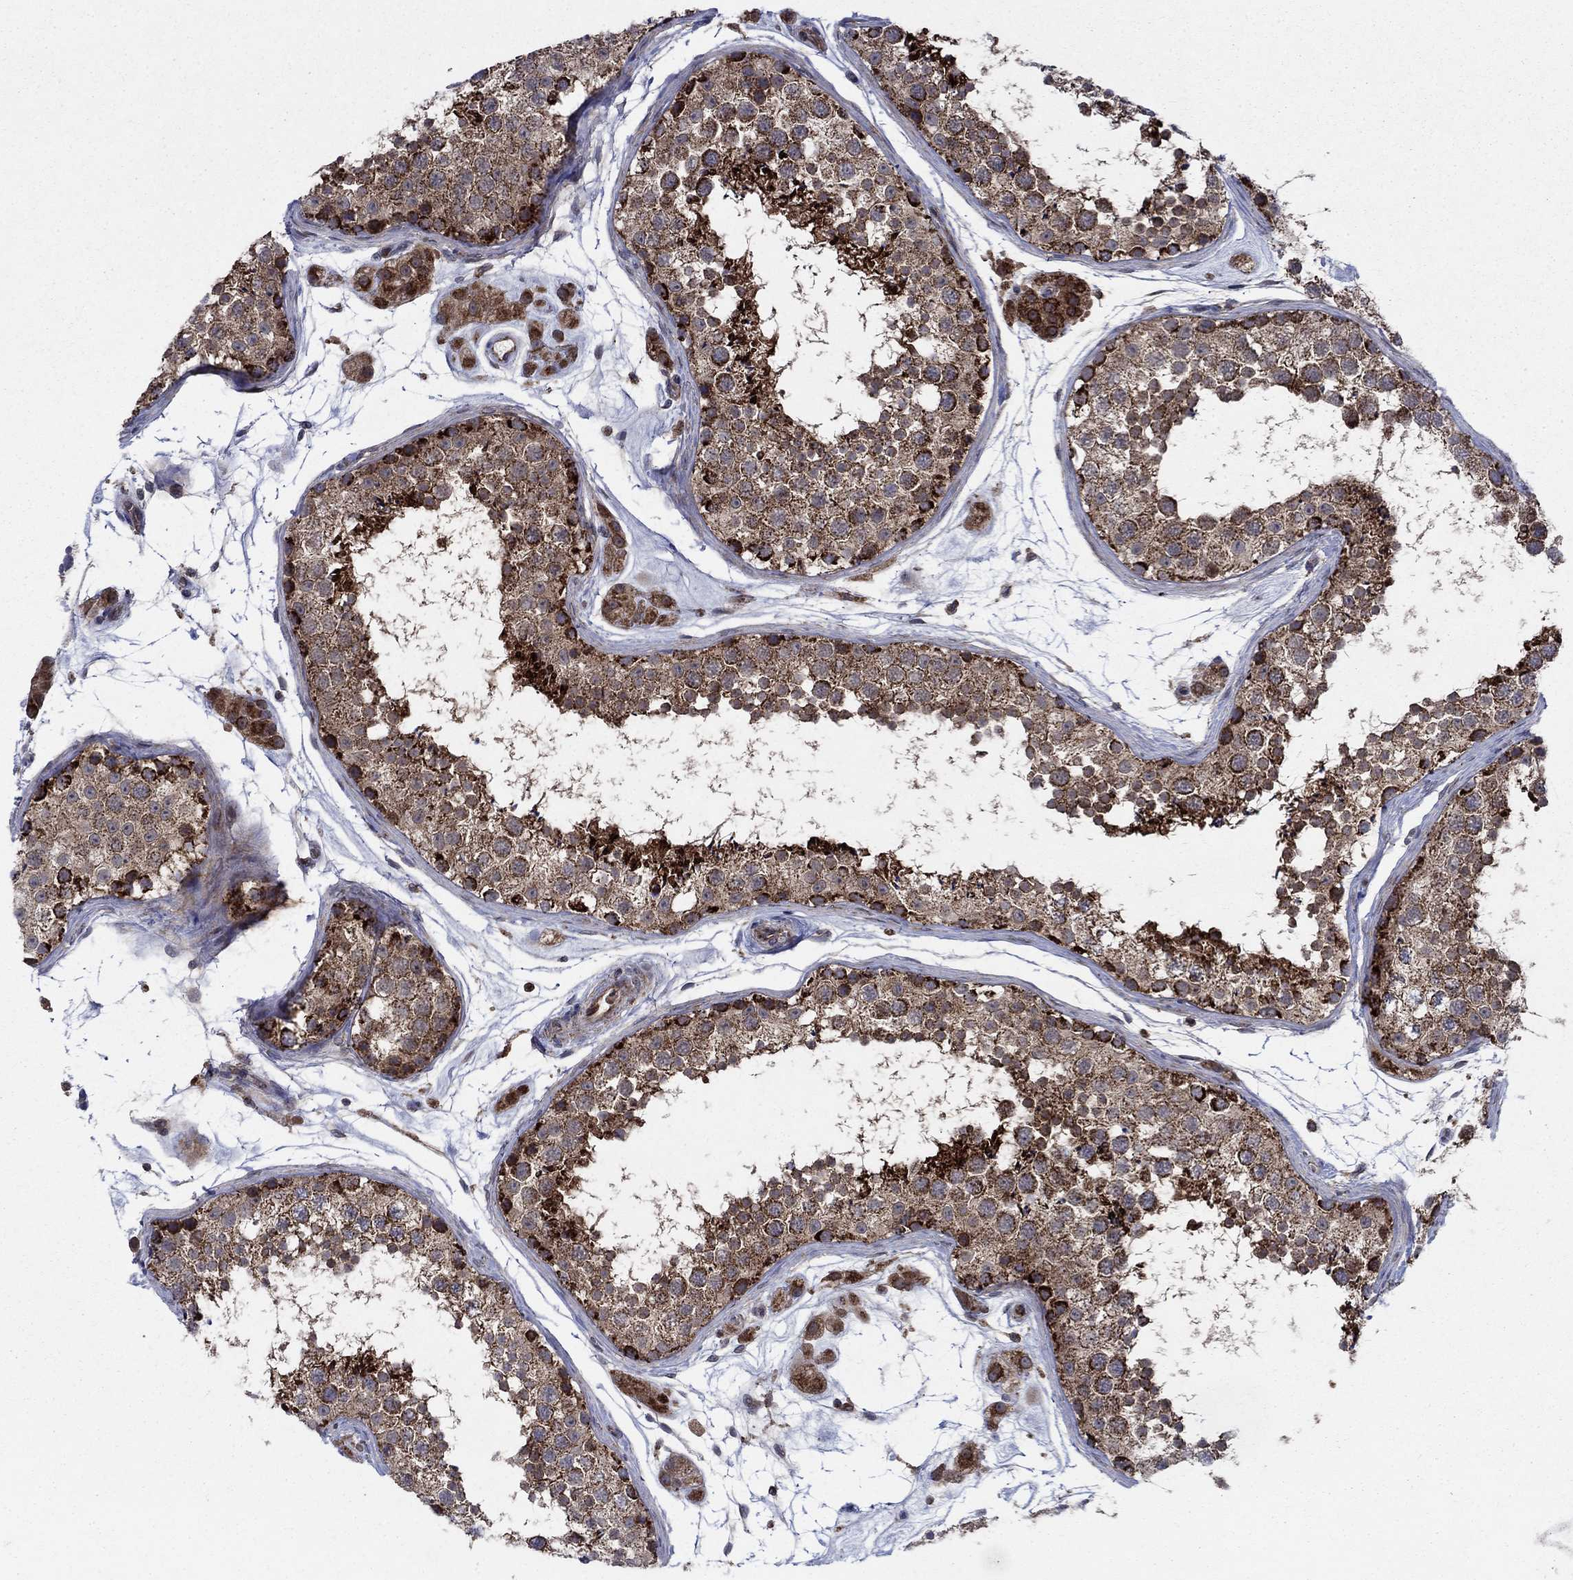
{"staining": {"intensity": "strong", "quantity": "25%-75%", "location": "cytoplasmic/membranous"}, "tissue": "testis", "cell_type": "Cells in seminiferous ducts", "image_type": "normal", "snomed": [{"axis": "morphology", "description": "Normal tissue, NOS"}, {"axis": "topography", "description": "Testis"}], "caption": "Immunohistochemistry (IHC) histopathology image of unremarkable human testis stained for a protein (brown), which reveals high levels of strong cytoplasmic/membranous expression in about 25%-75% of cells in seminiferous ducts.", "gene": "RNF19B", "patient": {"sex": "male", "age": 41}}